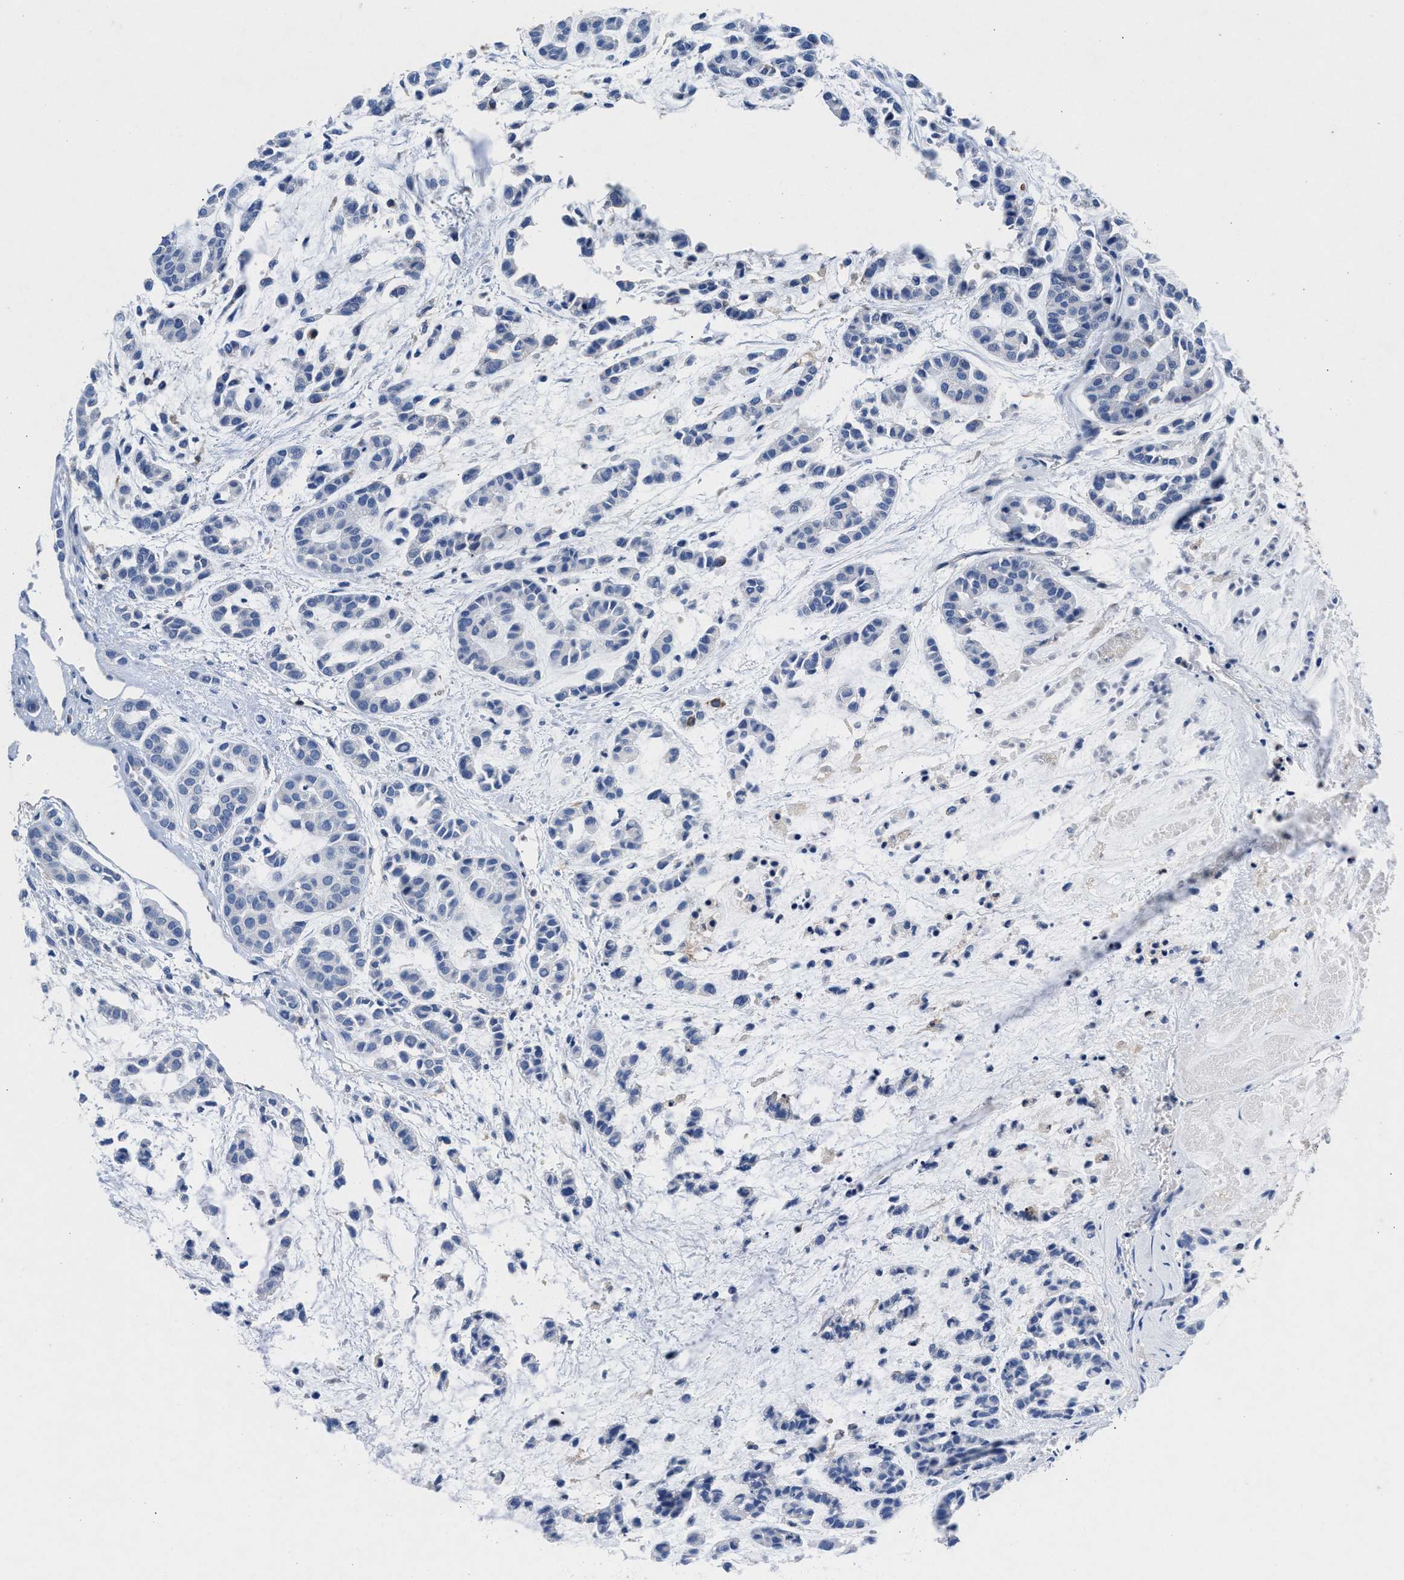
{"staining": {"intensity": "negative", "quantity": "none", "location": "none"}, "tissue": "head and neck cancer", "cell_type": "Tumor cells", "image_type": "cancer", "snomed": [{"axis": "morphology", "description": "Adenocarcinoma, NOS"}, {"axis": "morphology", "description": "Adenoma, NOS"}, {"axis": "topography", "description": "Head-Neck"}], "caption": "DAB (3,3'-diaminobenzidine) immunohistochemical staining of adenoma (head and neck) demonstrates no significant expression in tumor cells.", "gene": "GNAI3", "patient": {"sex": "female", "age": 55}}